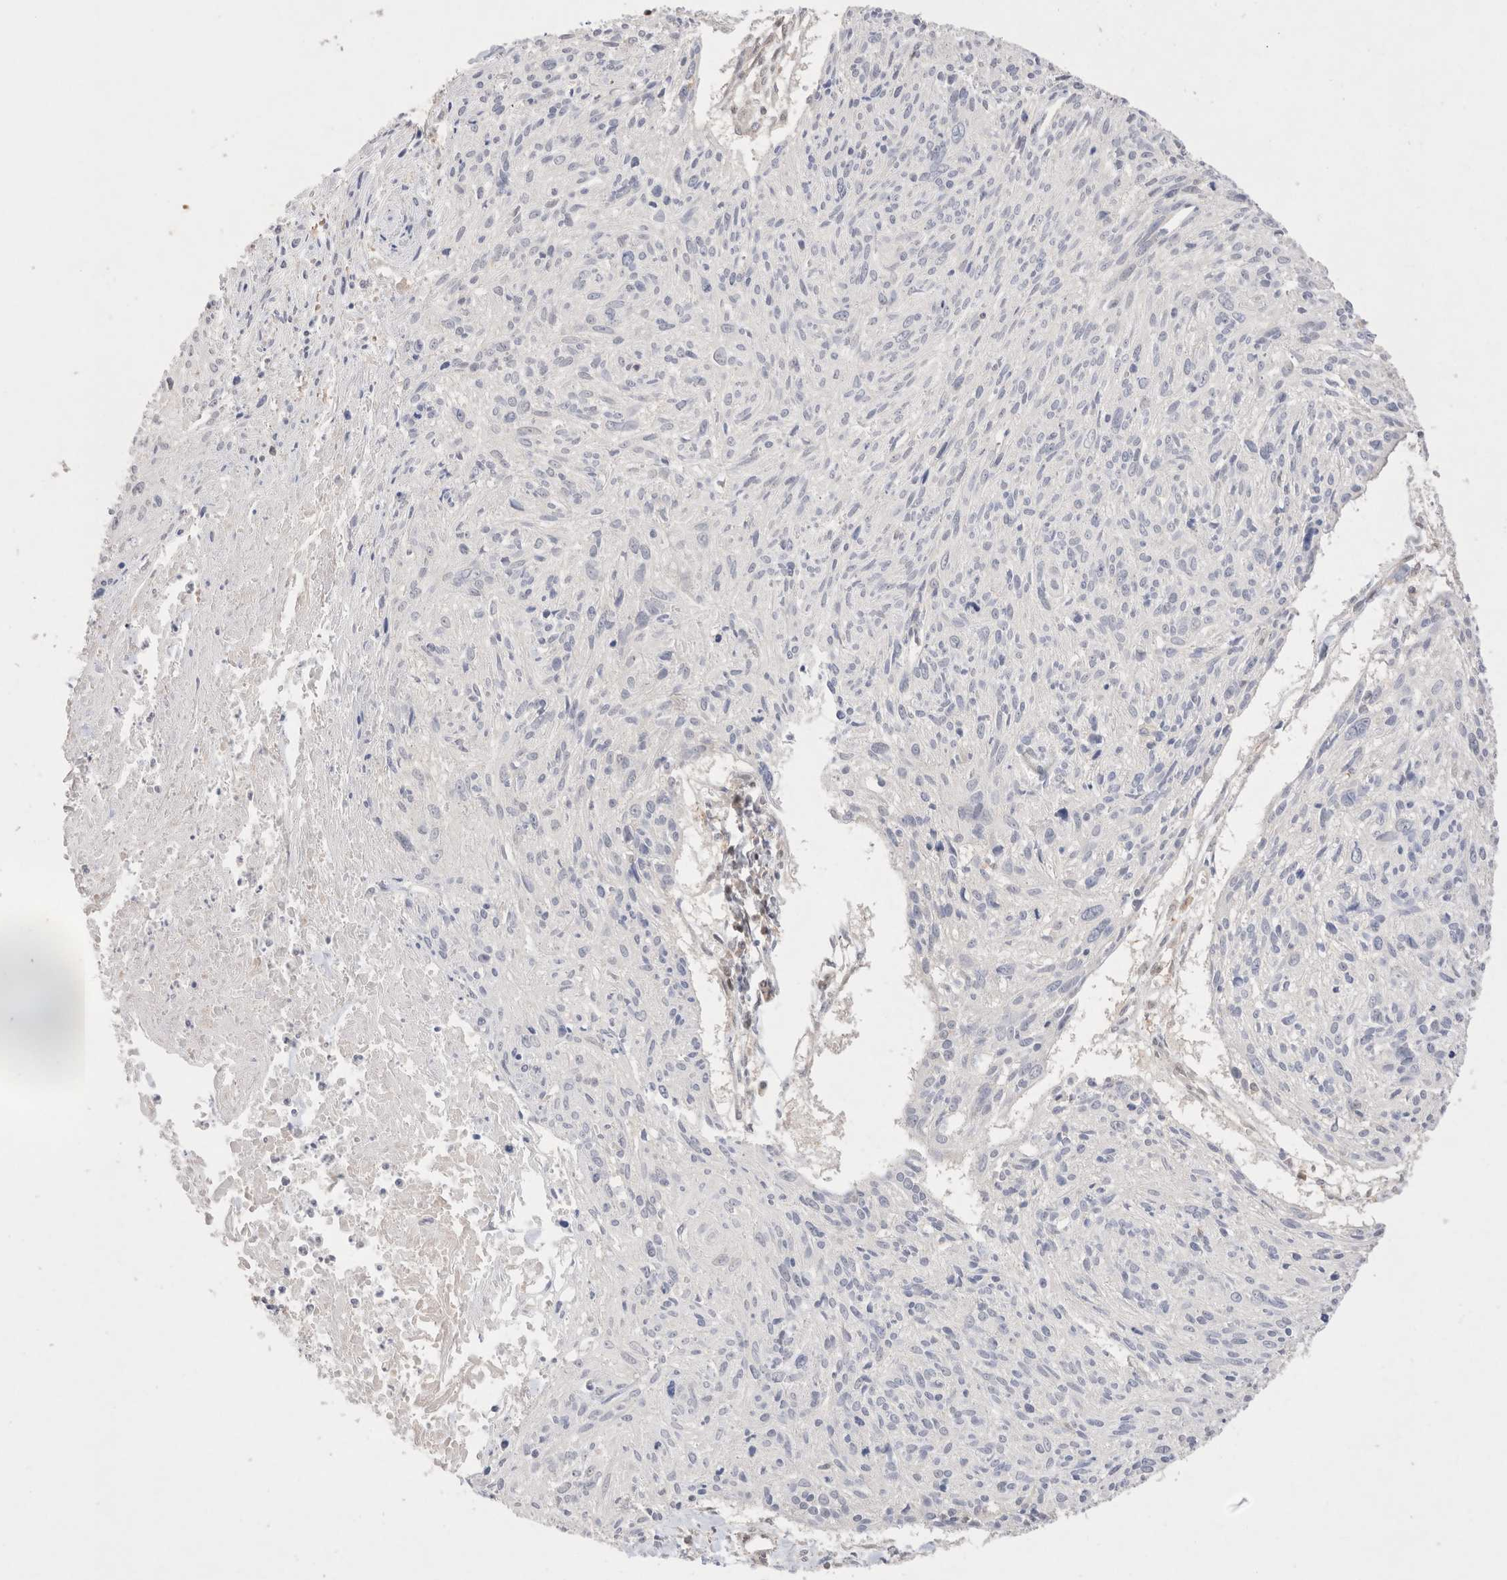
{"staining": {"intensity": "negative", "quantity": "none", "location": "none"}, "tissue": "cervical cancer", "cell_type": "Tumor cells", "image_type": "cancer", "snomed": [{"axis": "morphology", "description": "Squamous cell carcinoma, NOS"}, {"axis": "topography", "description": "Cervix"}], "caption": "Immunohistochemistry (IHC) micrograph of human cervical cancer stained for a protein (brown), which shows no positivity in tumor cells.", "gene": "STARD10", "patient": {"sex": "female", "age": 51}}